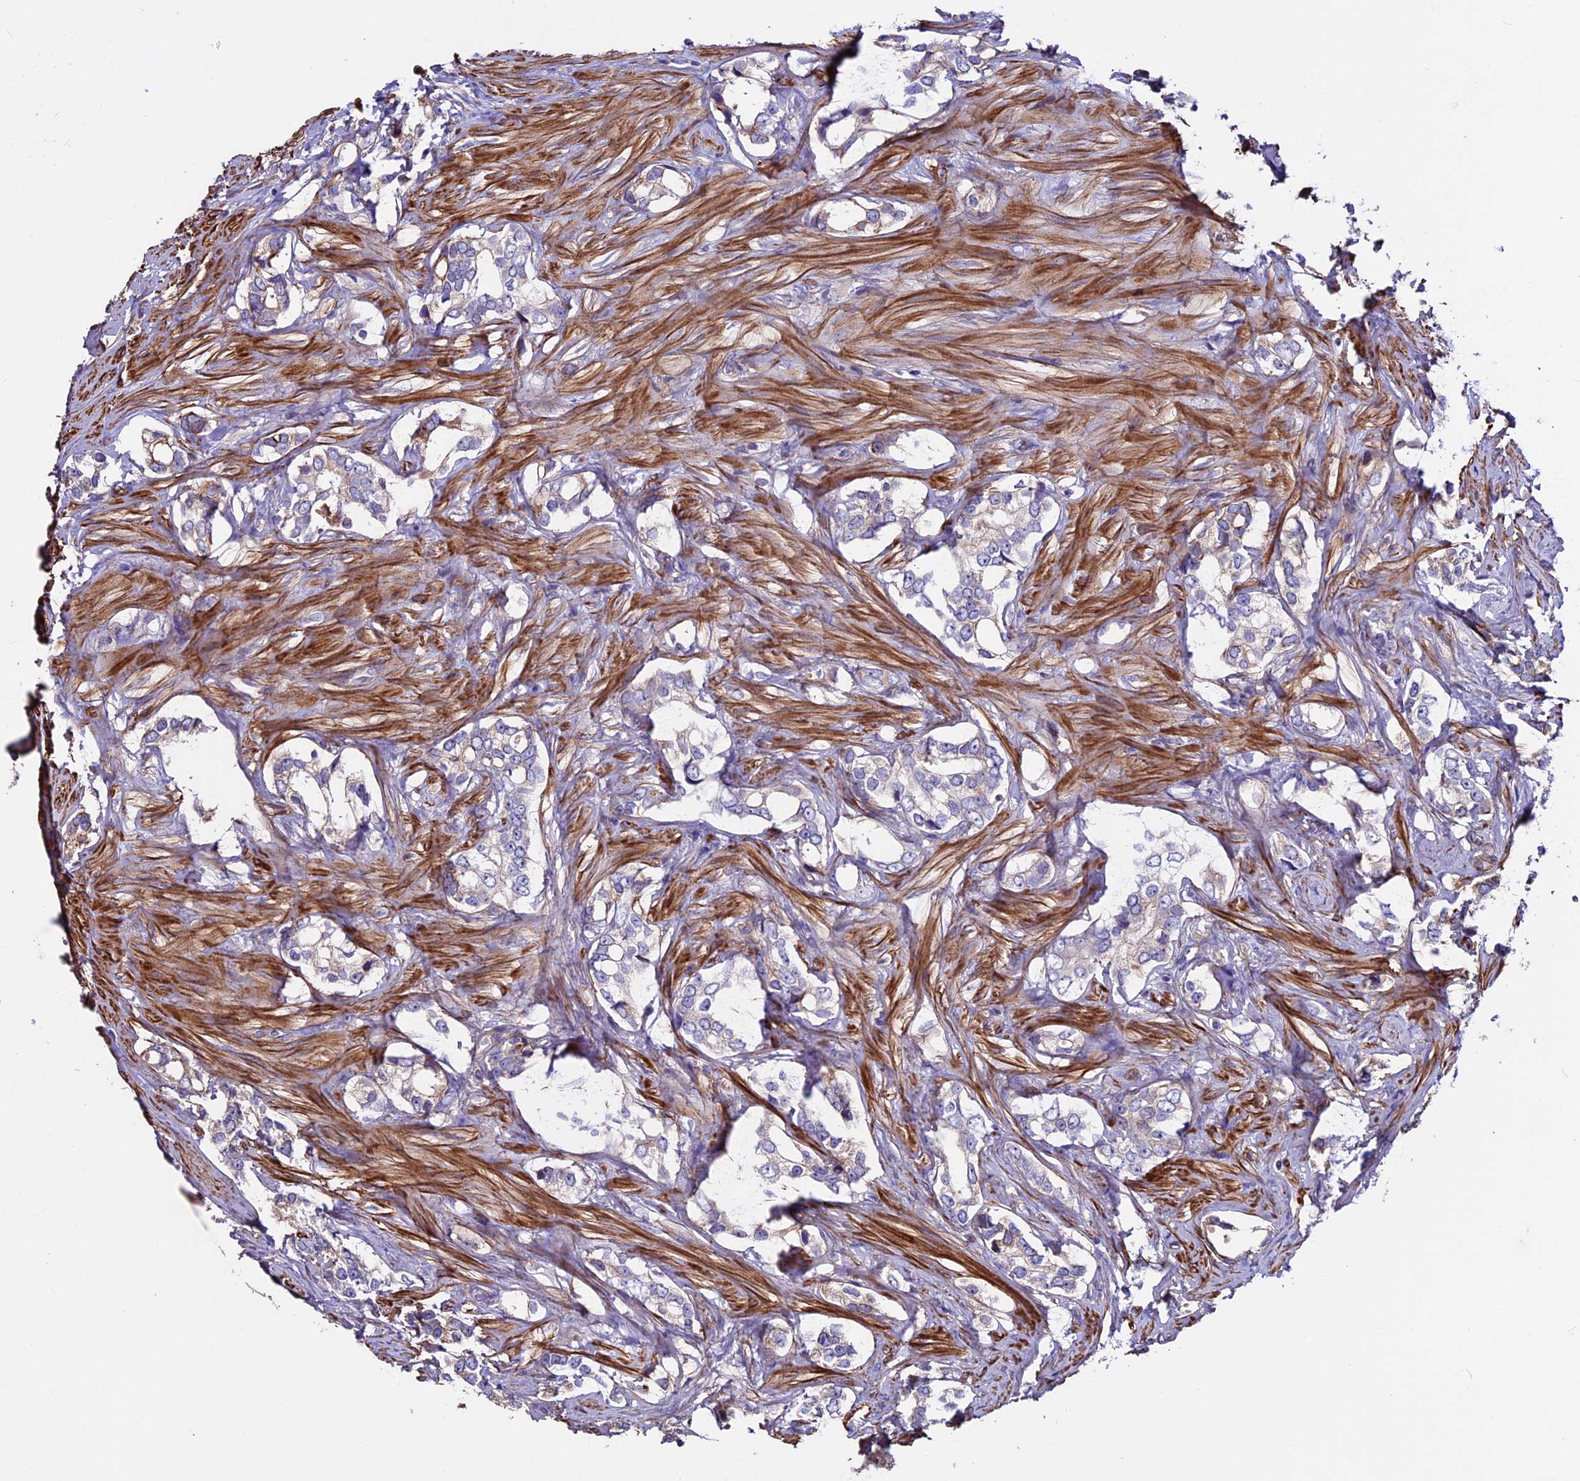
{"staining": {"intensity": "weak", "quantity": "<25%", "location": "cytoplasmic/membranous"}, "tissue": "prostate cancer", "cell_type": "Tumor cells", "image_type": "cancer", "snomed": [{"axis": "morphology", "description": "Adenocarcinoma, High grade"}, {"axis": "topography", "description": "Prostate"}], "caption": "The IHC photomicrograph has no significant expression in tumor cells of prostate adenocarcinoma (high-grade) tissue. (Brightfield microscopy of DAB (3,3'-diaminobenzidine) IHC at high magnification).", "gene": "EVA1B", "patient": {"sex": "male", "age": 66}}